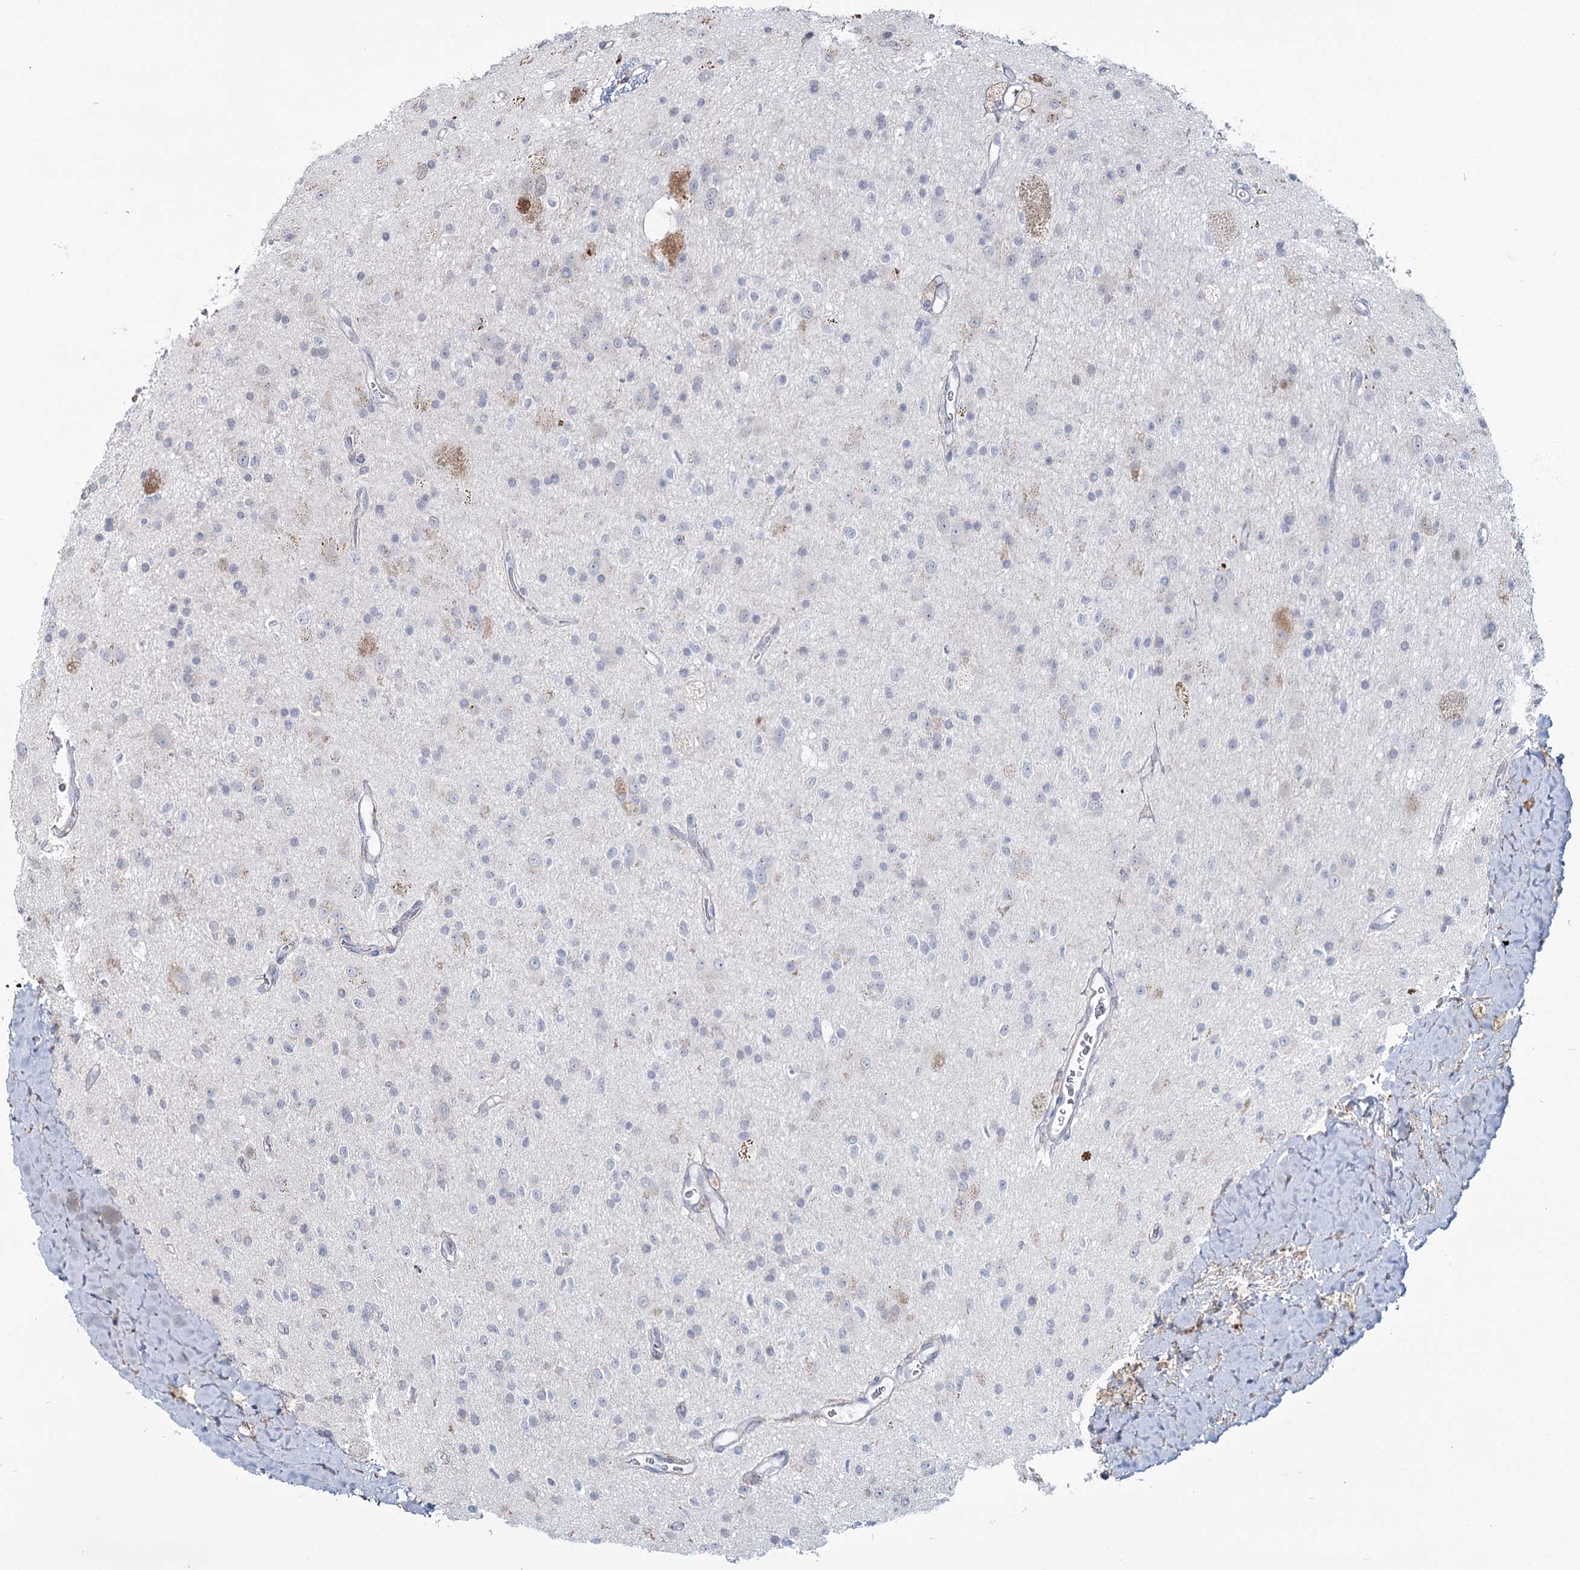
{"staining": {"intensity": "negative", "quantity": "none", "location": "none"}, "tissue": "glioma", "cell_type": "Tumor cells", "image_type": "cancer", "snomed": [{"axis": "morphology", "description": "Glioma, malignant, High grade"}, {"axis": "topography", "description": "Brain"}], "caption": "Tumor cells are negative for brown protein staining in malignant glioma (high-grade). (DAB immunohistochemistry (IHC), high magnification).", "gene": "ZCCHC9", "patient": {"sex": "male", "age": 34}}